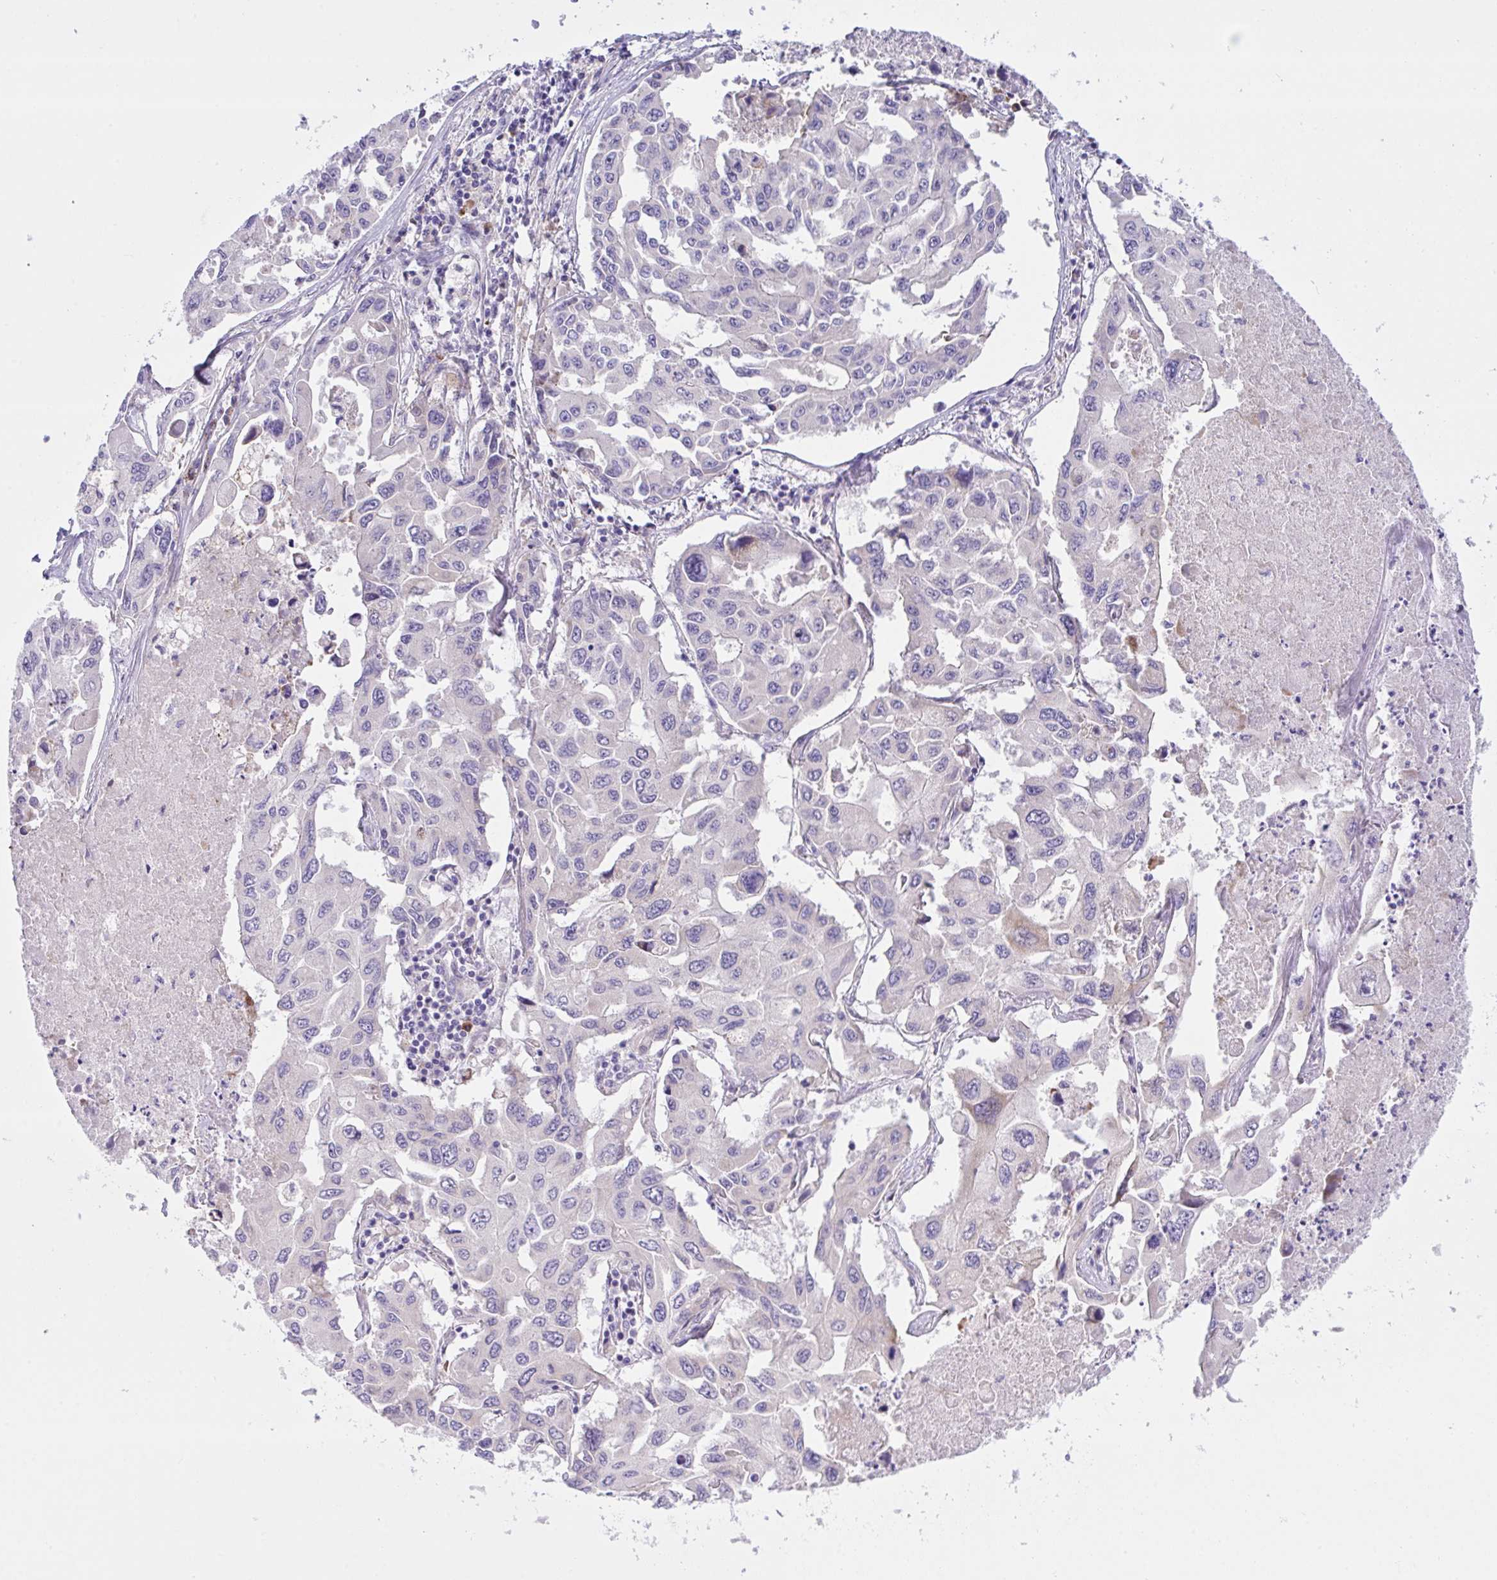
{"staining": {"intensity": "negative", "quantity": "none", "location": "none"}, "tissue": "lung cancer", "cell_type": "Tumor cells", "image_type": "cancer", "snomed": [{"axis": "morphology", "description": "Adenocarcinoma, NOS"}, {"axis": "topography", "description": "Lung"}], "caption": "An IHC image of lung adenocarcinoma is shown. There is no staining in tumor cells of lung adenocarcinoma.", "gene": "FAM86B1", "patient": {"sex": "male", "age": 64}}